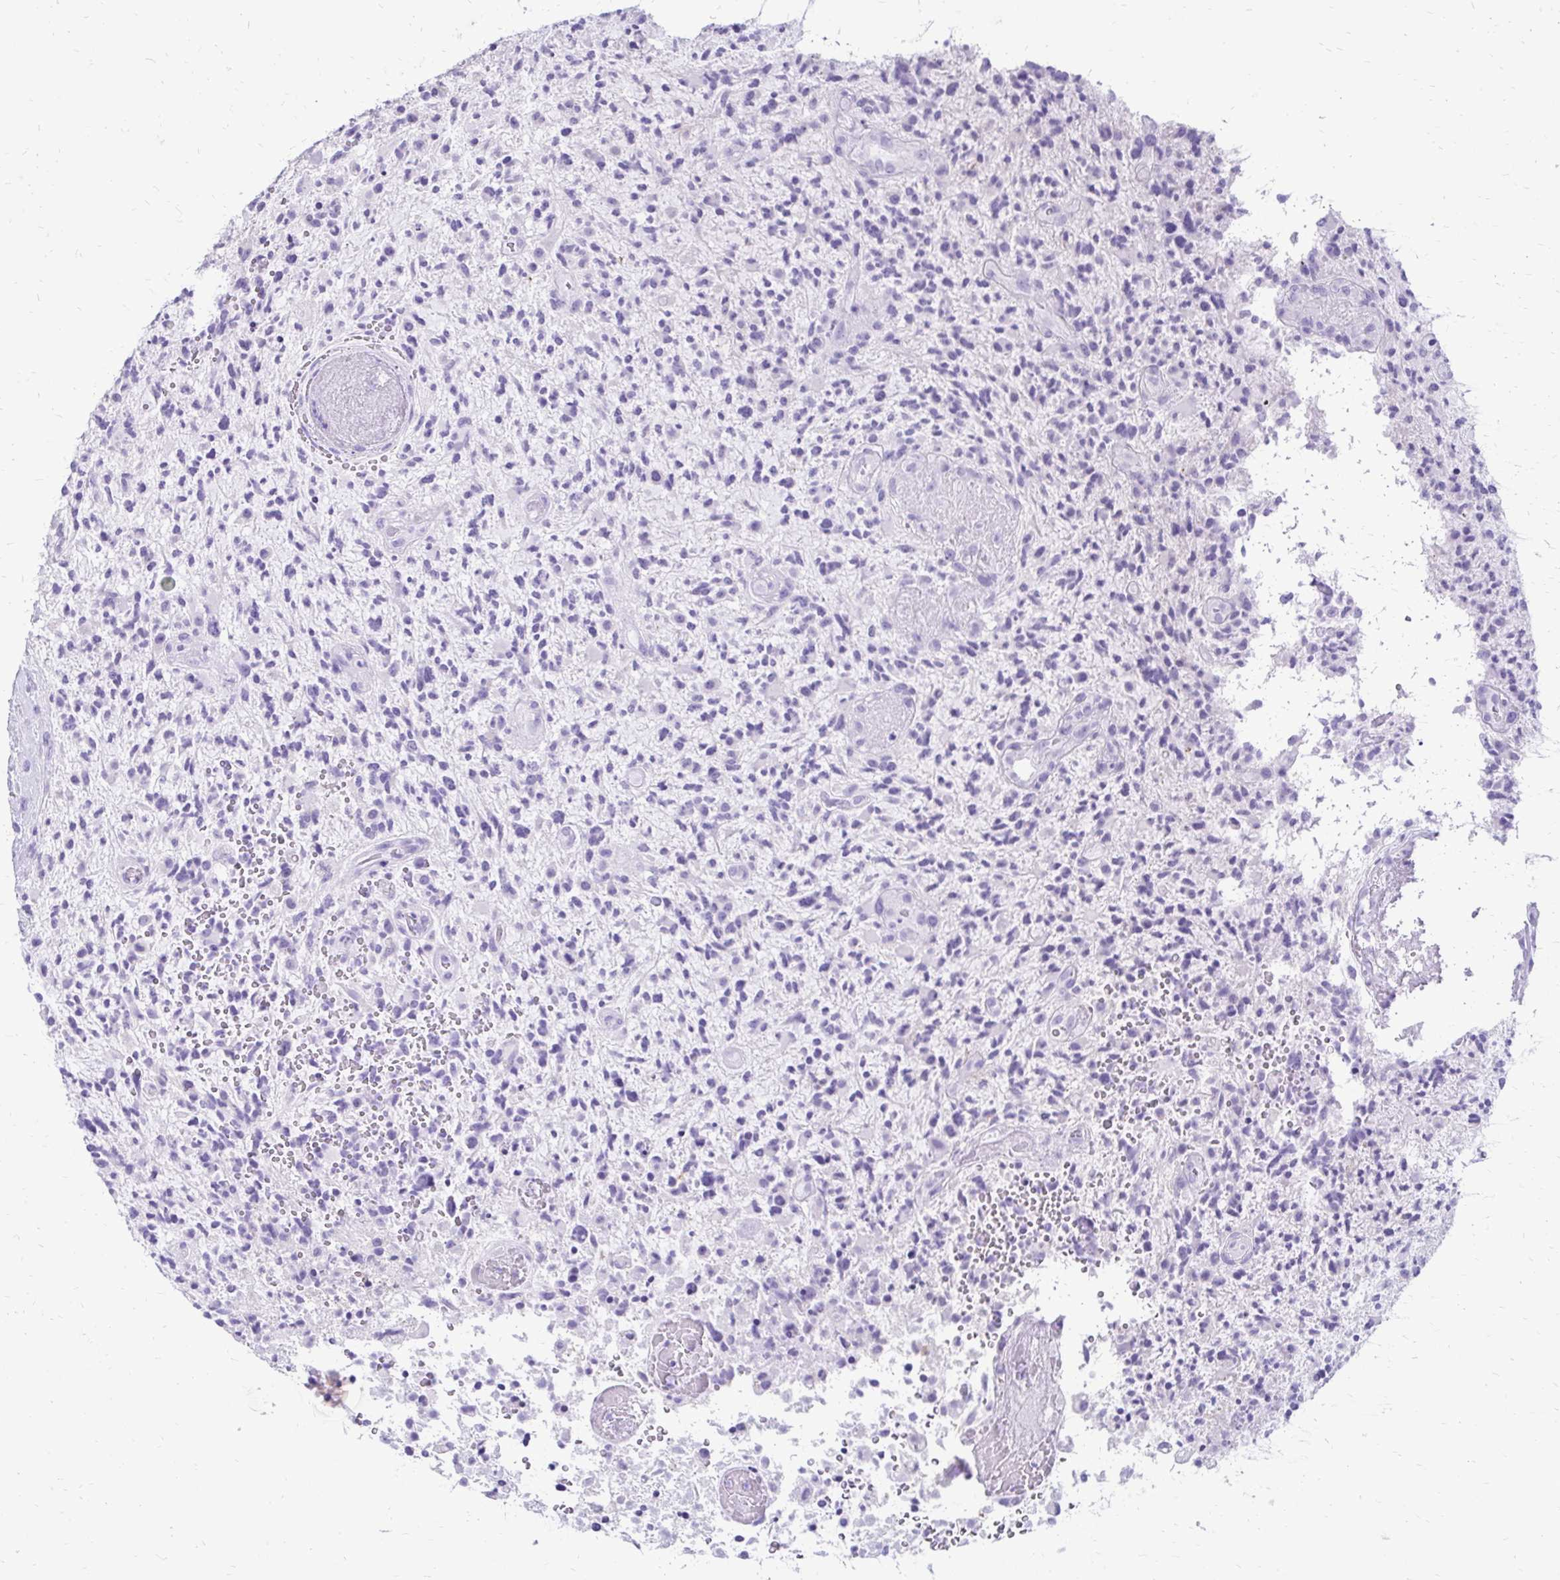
{"staining": {"intensity": "negative", "quantity": "none", "location": "none"}, "tissue": "glioma", "cell_type": "Tumor cells", "image_type": "cancer", "snomed": [{"axis": "morphology", "description": "Glioma, malignant, High grade"}, {"axis": "topography", "description": "Brain"}], "caption": "This is a photomicrograph of IHC staining of malignant glioma (high-grade), which shows no positivity in tumor cells.", "gene": "SLC32A1", "patient": {"sex": "female", "age": 71}}